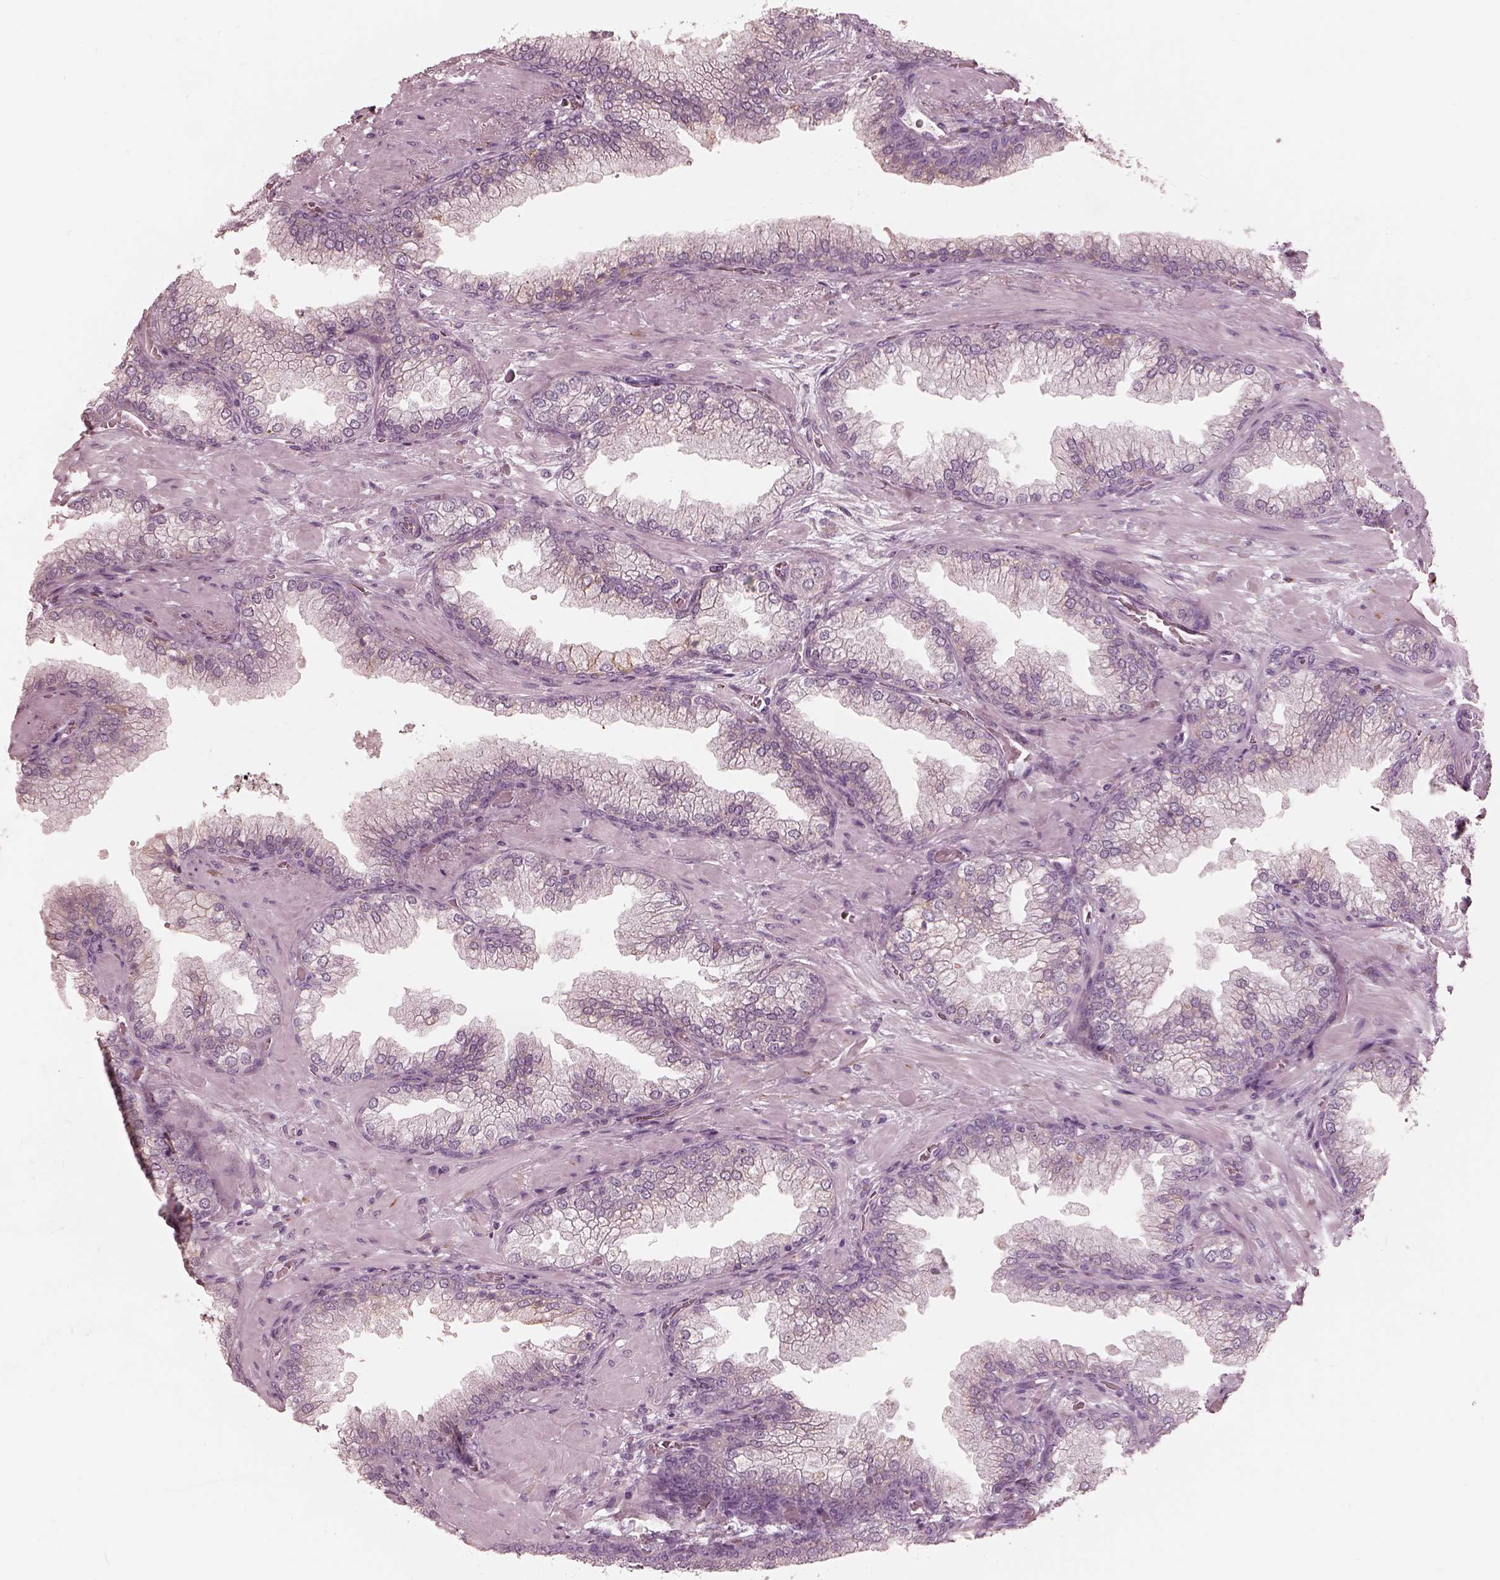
{"staining": {"intensity": "negative", "quantity": "none", "location": "none"}, "tissue": "prostate cancer", "cell_type": "Tumor cells", "image_type": "cancer", "snomed": [{"axis": "morphology", "description": "Adenocarcinoma, Low grade"}, {"axis": "topography", "description": "Prostate"}], "caption": "Immunohistochemistry (IHC) photomicrograph of adenocarcinoma (low-grade) (prostate) stained for a protein (brown), which reveals no staining in tumor cells.", "gene": "CADM2", "patient": {"sex": "male", "age": 57}}